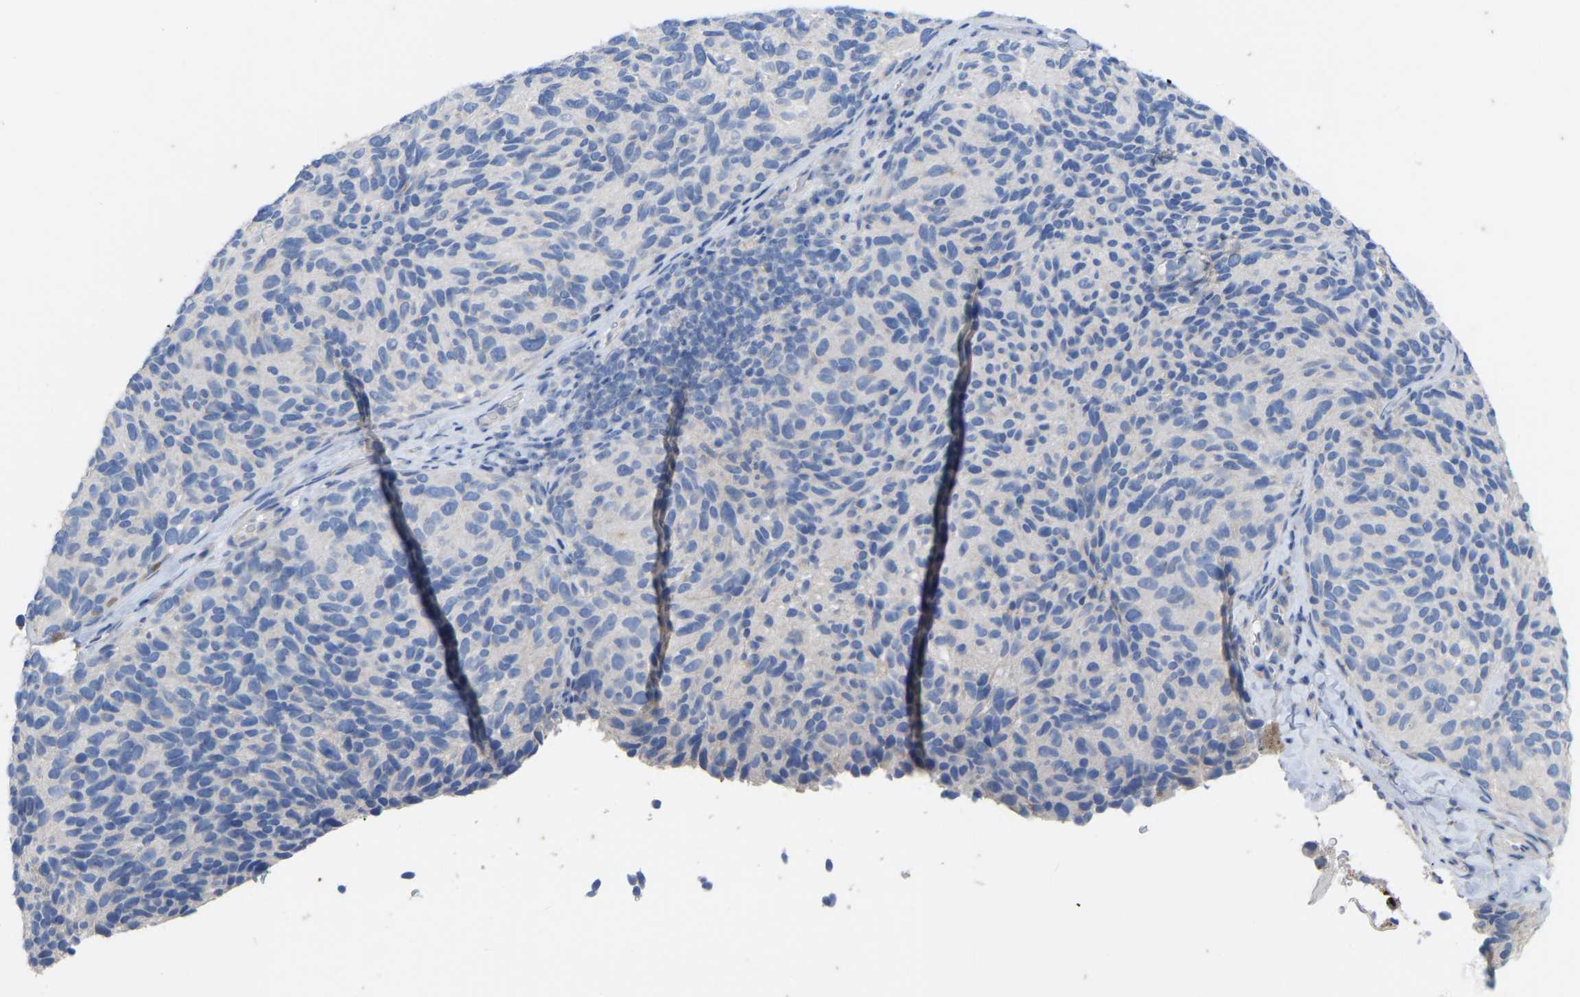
{"staining": {"intensity": "negative", "quantity": "none", "location": "none"}, "tissue": "melanoma", "cell_type": "Tumor cells", "image_type": "cancer", "snomed": [{"axis": "morphology", "description": "Malignant melanoma, NOS"}, {"axis": "topography", "description": "Skin"}], "caption": "An immunohistochemistry (IHC) image of malignant melanoma is shown. There is no staining in tumor cells of malignant melanoma.", "gene": "OLIG2", "patient": {"sex": "female", "age": 73}}